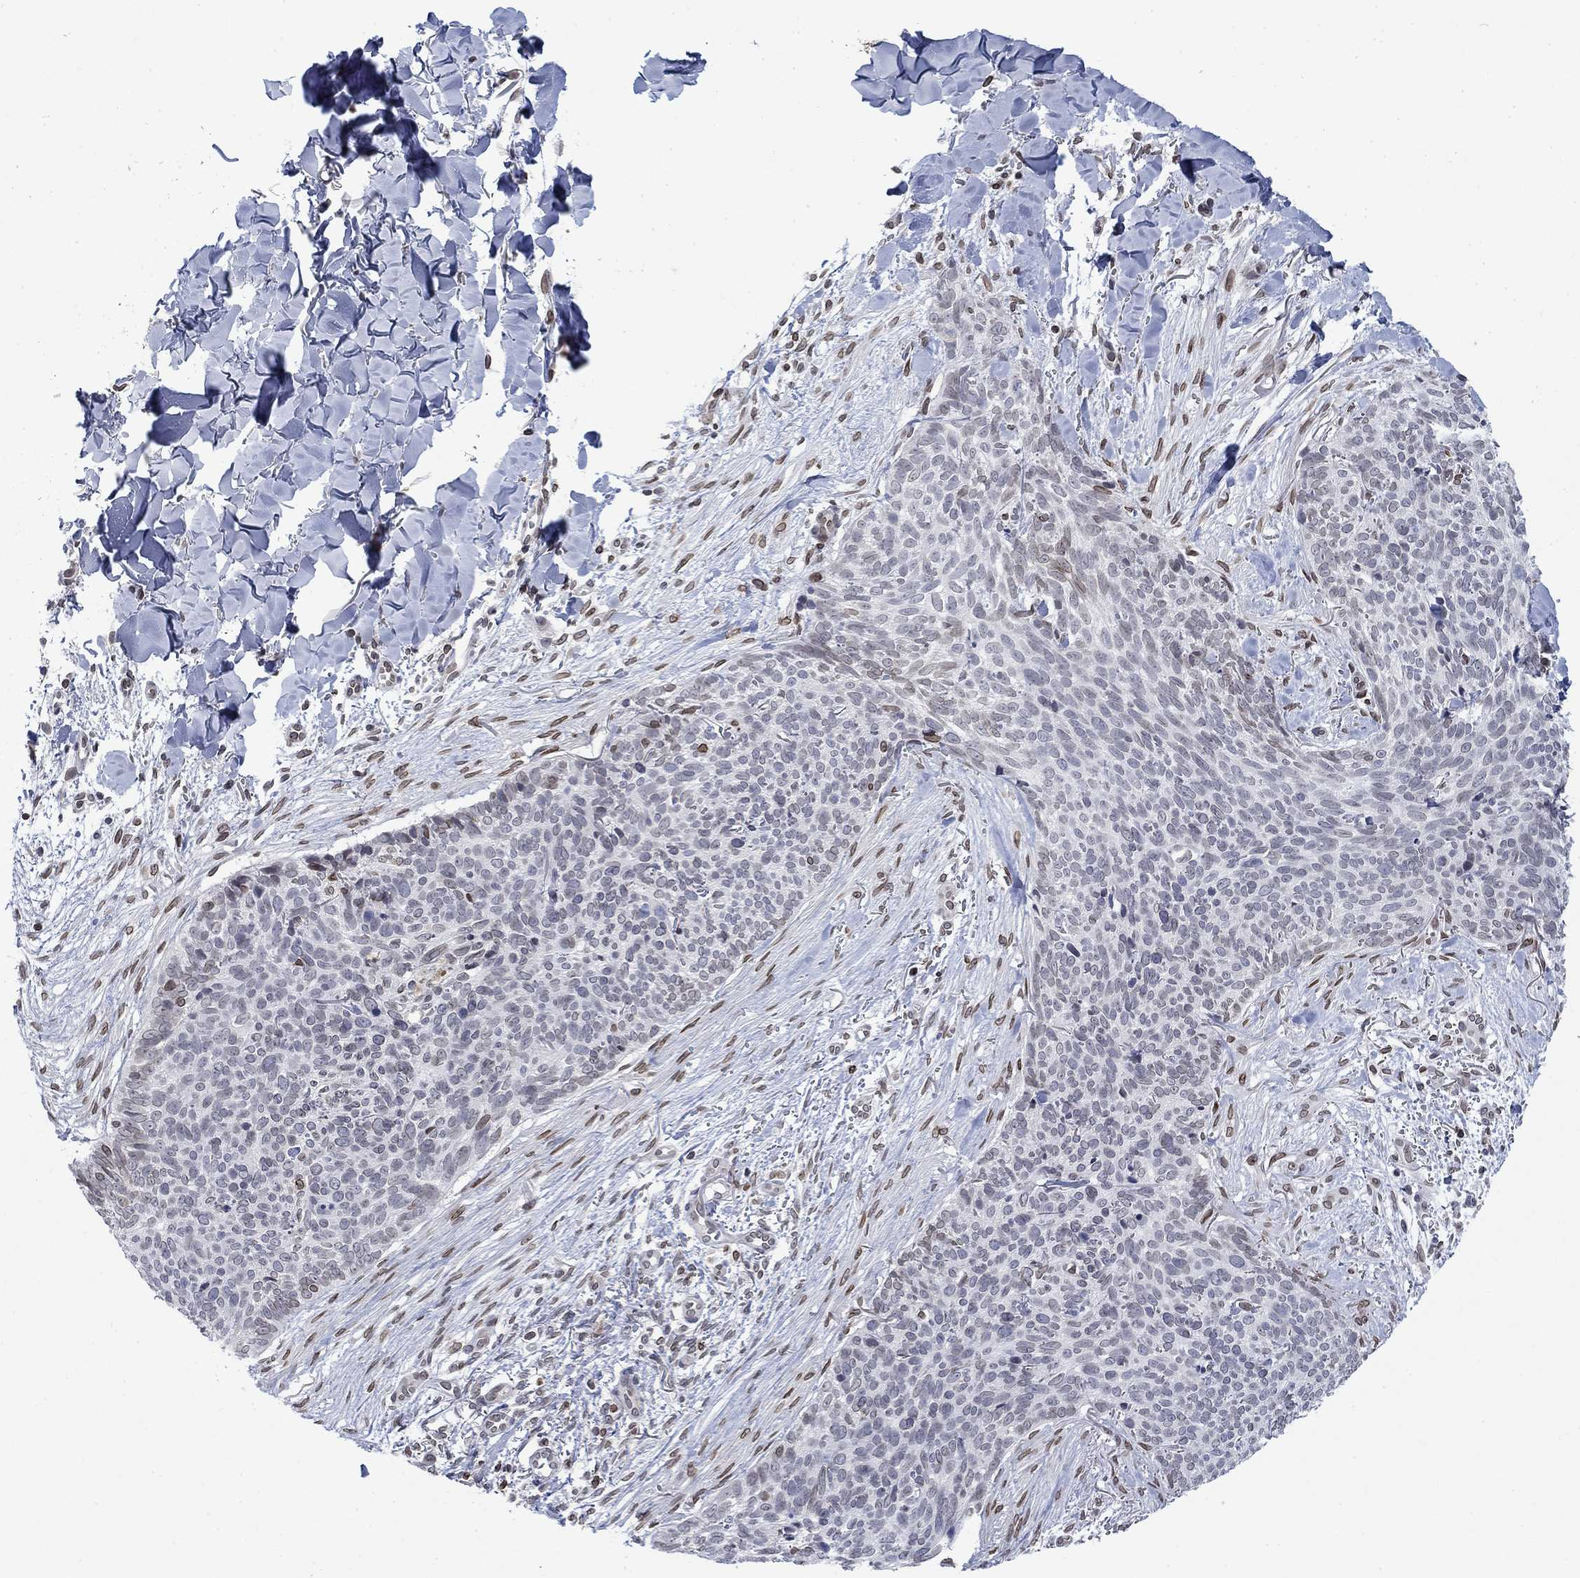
{"staining": {"intensity": "strong", "quantity": "<25%", "location": "nuclear"}, "tissue": "skin cancer", "cell_type": "Tumor cells", "image_type": "cancer", "snomed": [{"axis": "morphology", "description": "Basal cell carcinoma"}, {"axis": "topography", "description": "Skin"}], "caption": "IHC micrograph of skin cancer (basal cell carcinoma) stained for a protein (brown), which demonstrates medium levels of strong nuclear positivity in about <25% of tumor cells.", "gene": "TOR1AIP1", "patient": {"sex": "male", "age": 64}}